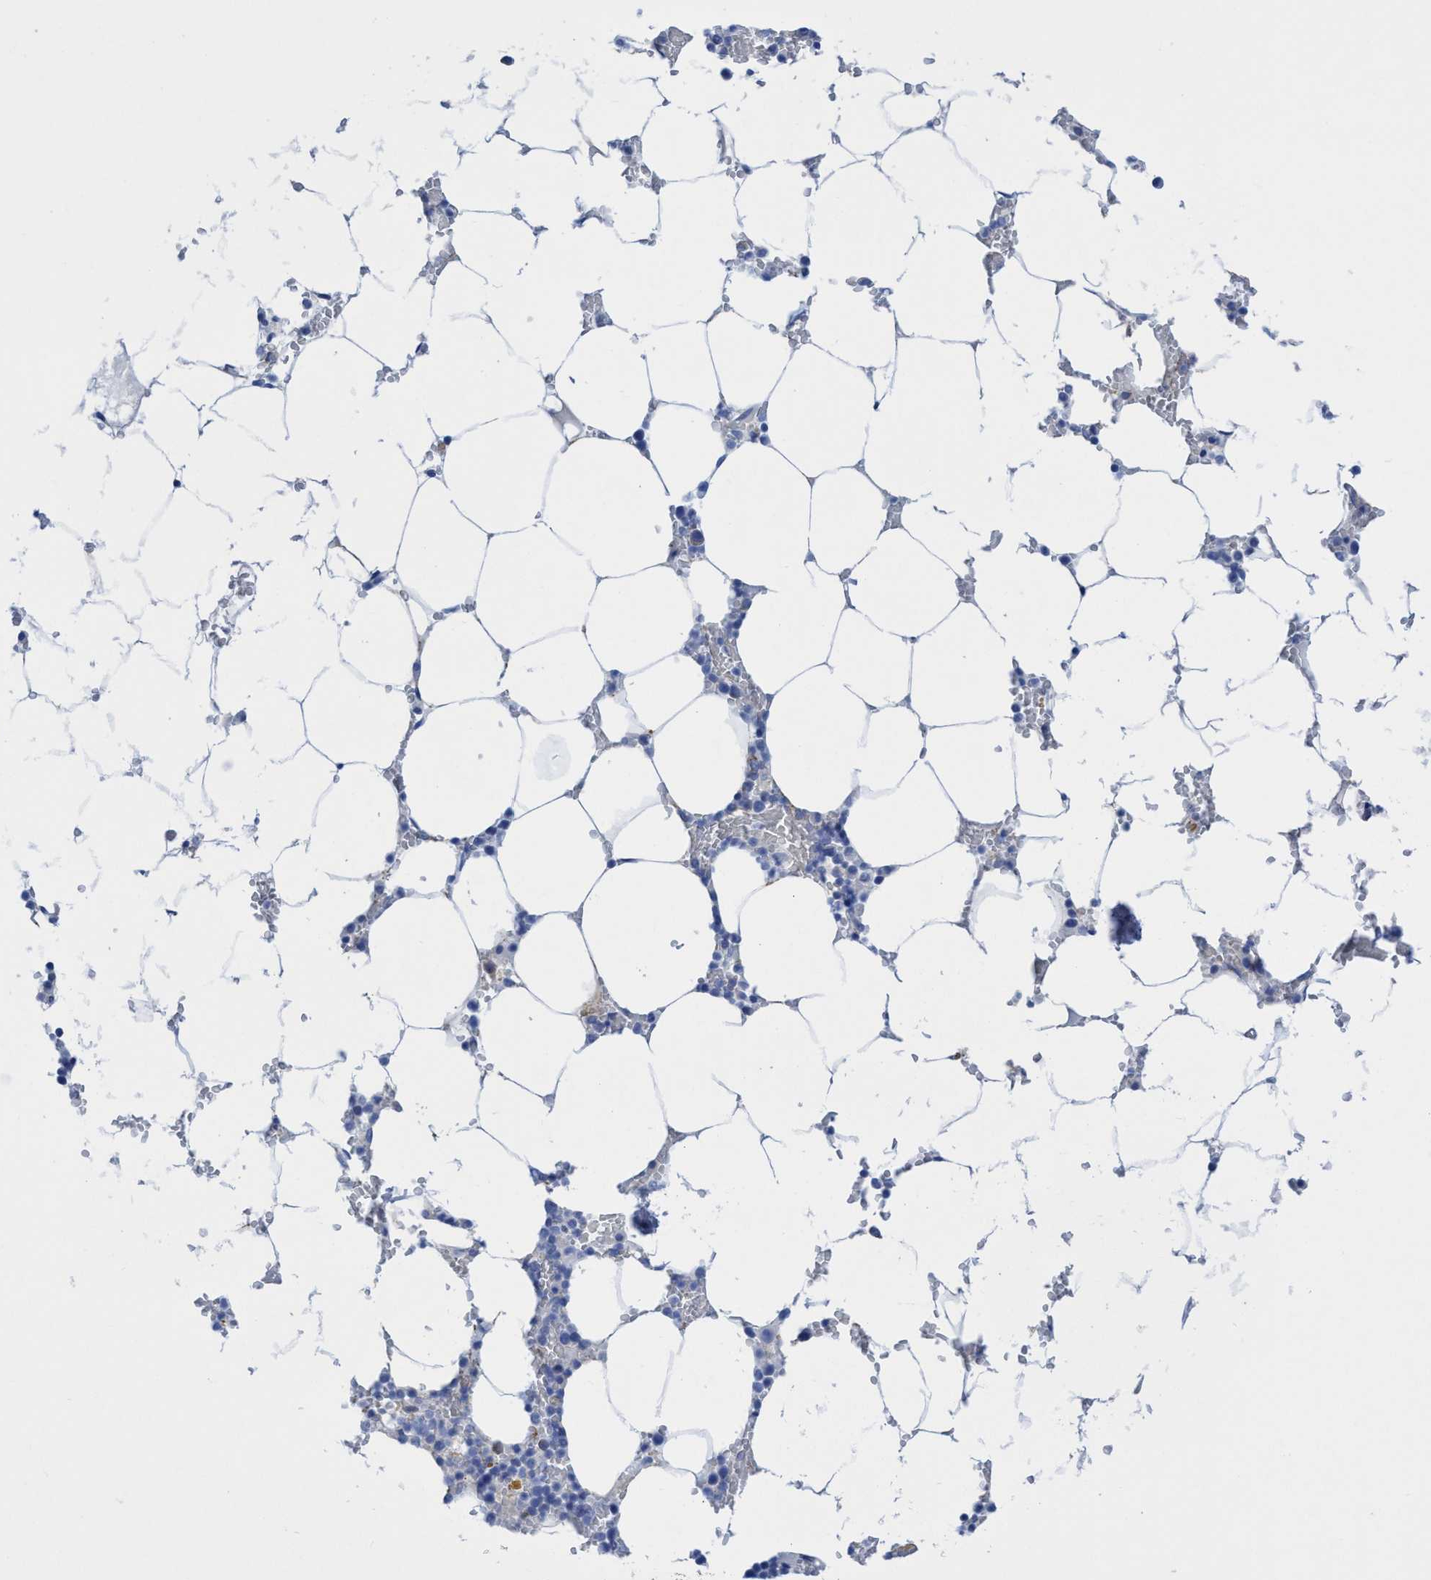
{"staining": {"intensity": "negative", "quantity": "none", "location": "none"}, "tissue": "bone marrow", "cell_type": "Hematopoietic cells", "image_type": "normal", "snomed": [{"axis": "morphology", "description": "Normal tissue, NOS"}, {"axis": "topography", "description": "Bone marrow"}], "caption": "A histopathology image of human bone marrow is negative for staining in hematopoietic cells. (DAB (3,3'-diaminobenzidine) IHC, high magnification).", "gene": "PLPPR1", "patient": {"sex": "male", "age": 70}}